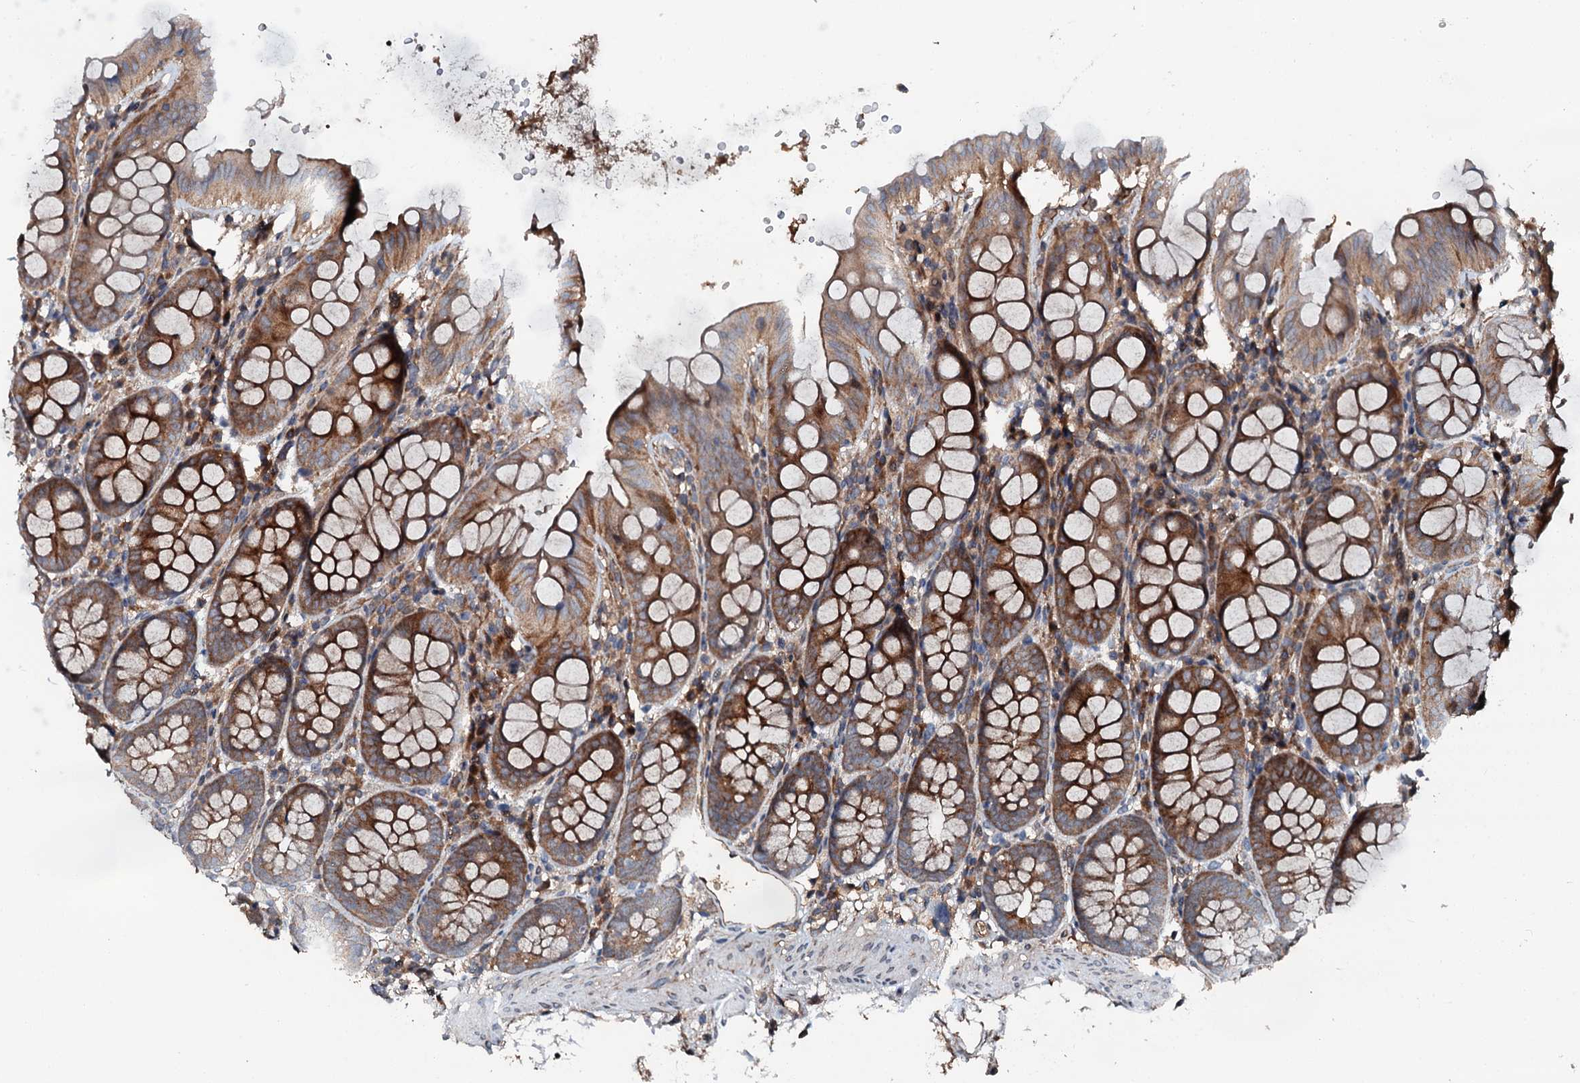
{"staining": {"intensity": "negative", "quantity": "none", "location": "none"}, "tissue": "colon", "cell_type": "Endothelial cells", "image_type": "normal", "snomed": [{"axis": "morphology", "description": "Normal tissue, NOS"}, {"axis": "topography", "description": "Colon"}], "caption": "A high-resolution photomicrograph shows immunohistochemistry staining of benign colon, which displays no significant staining in endothelial cells.", "gene": "FLYWCH1", "patient": {"sex": "male", "age": 75}}